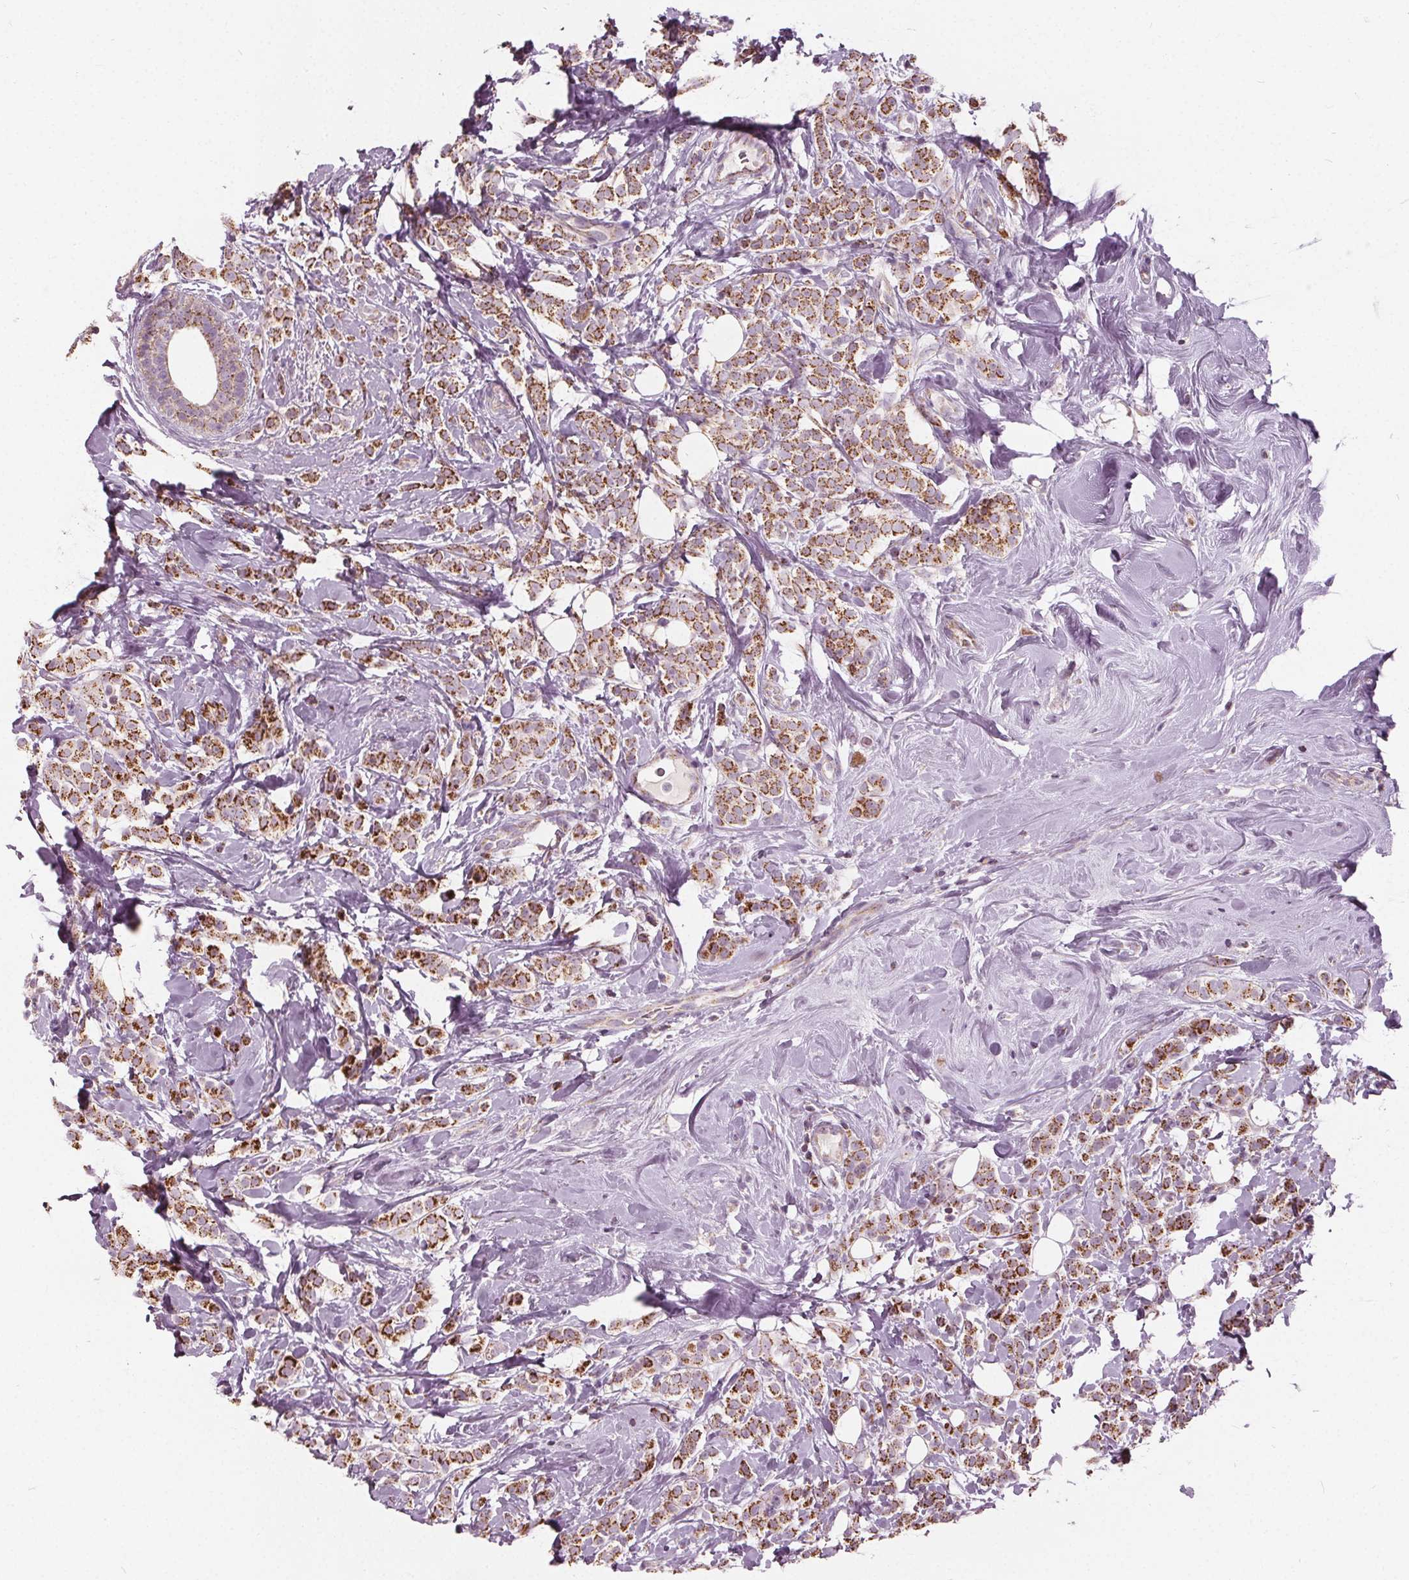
{"staining": {"intensity": "moderate", "quantity": ">75%", "location": "cytoplasmic/membranous"}, "tissue": "breast cancer", "cell_type": "Tumor cells", "image_type": "cancer", "snomed": [{"axis": "morphology", "description": "Lobular carcinoma"}, {"axis": "topography", "description": "Breast"}], "caption": "Lobular carcinoma (breast) stained with DAB (3,3'-diaminobenzidine) immunohistochemistry demonstrates medium levels of moderate cytoplasmic/membranous staining in approximately >75% of tumor cells.", "gene": "ECI2", "patient": {"sex": "female", "age": 49}}